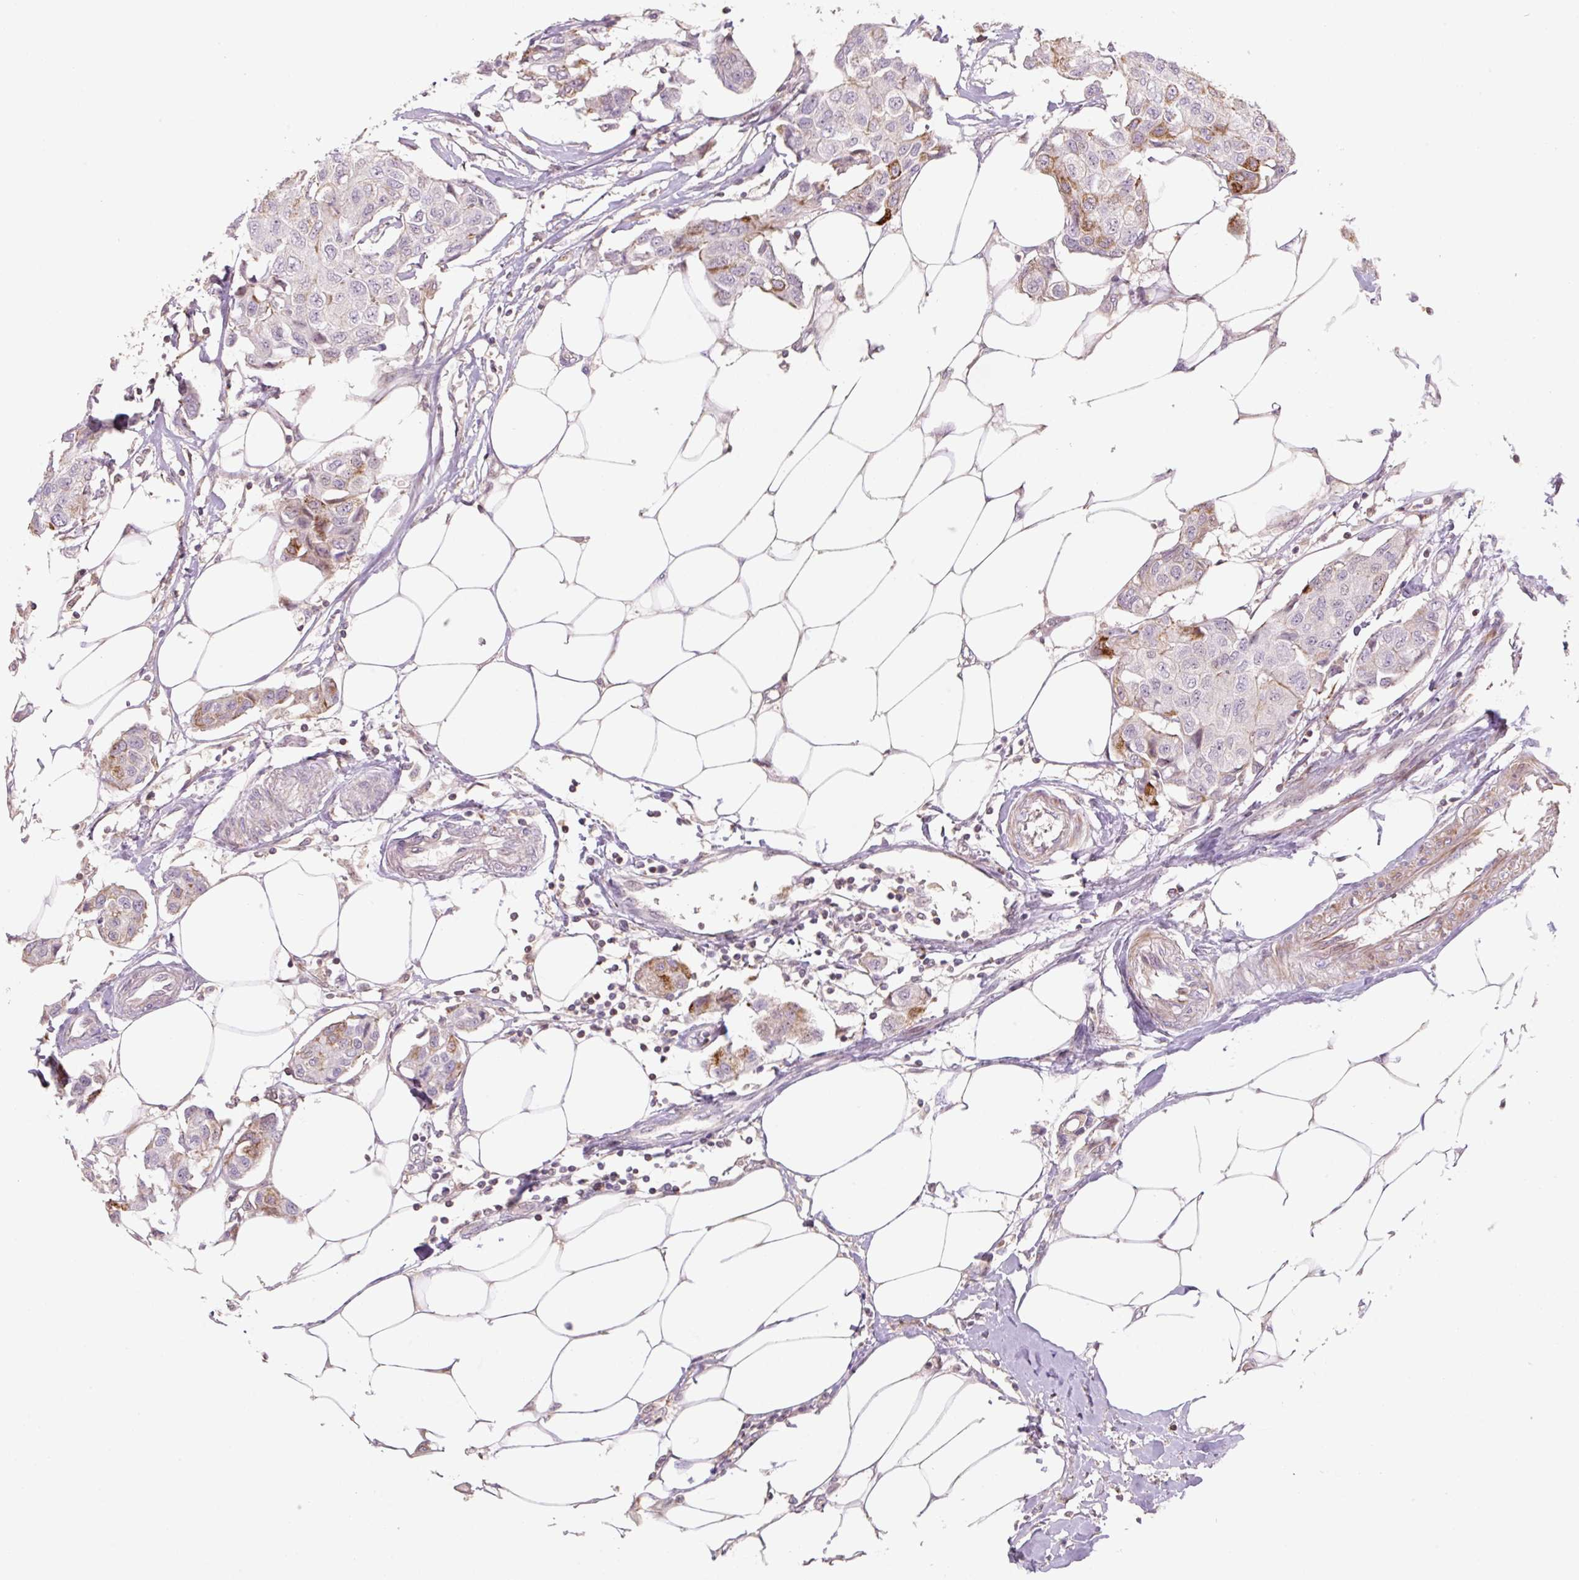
{"staining": {"intensity": "moderate", "quantity": "<25%", "location": "cytoplasmic/membranous"}, "tissue": "breast cancer", "cell_type": "Tumor cells", "image_type": "cancer", "snomed": [{"axis": "morphology", "description": "Duct carcinoma"}, {"axis": "topography", "description": "Breast"}, {"axis": "topography", "description": "Lymph node"}], "caption": "High-power microscopy captured an immunohistochemistry photomicrograph of intraductal carcinoma (breast), revealing moderate cytoplasmic/membranous staining in approximately <25% of tumor cells. (IHC, brightfield microscopy, high magnification).", "gene": "ZNF552", "patient": {"sex": "female", "age": 80}}